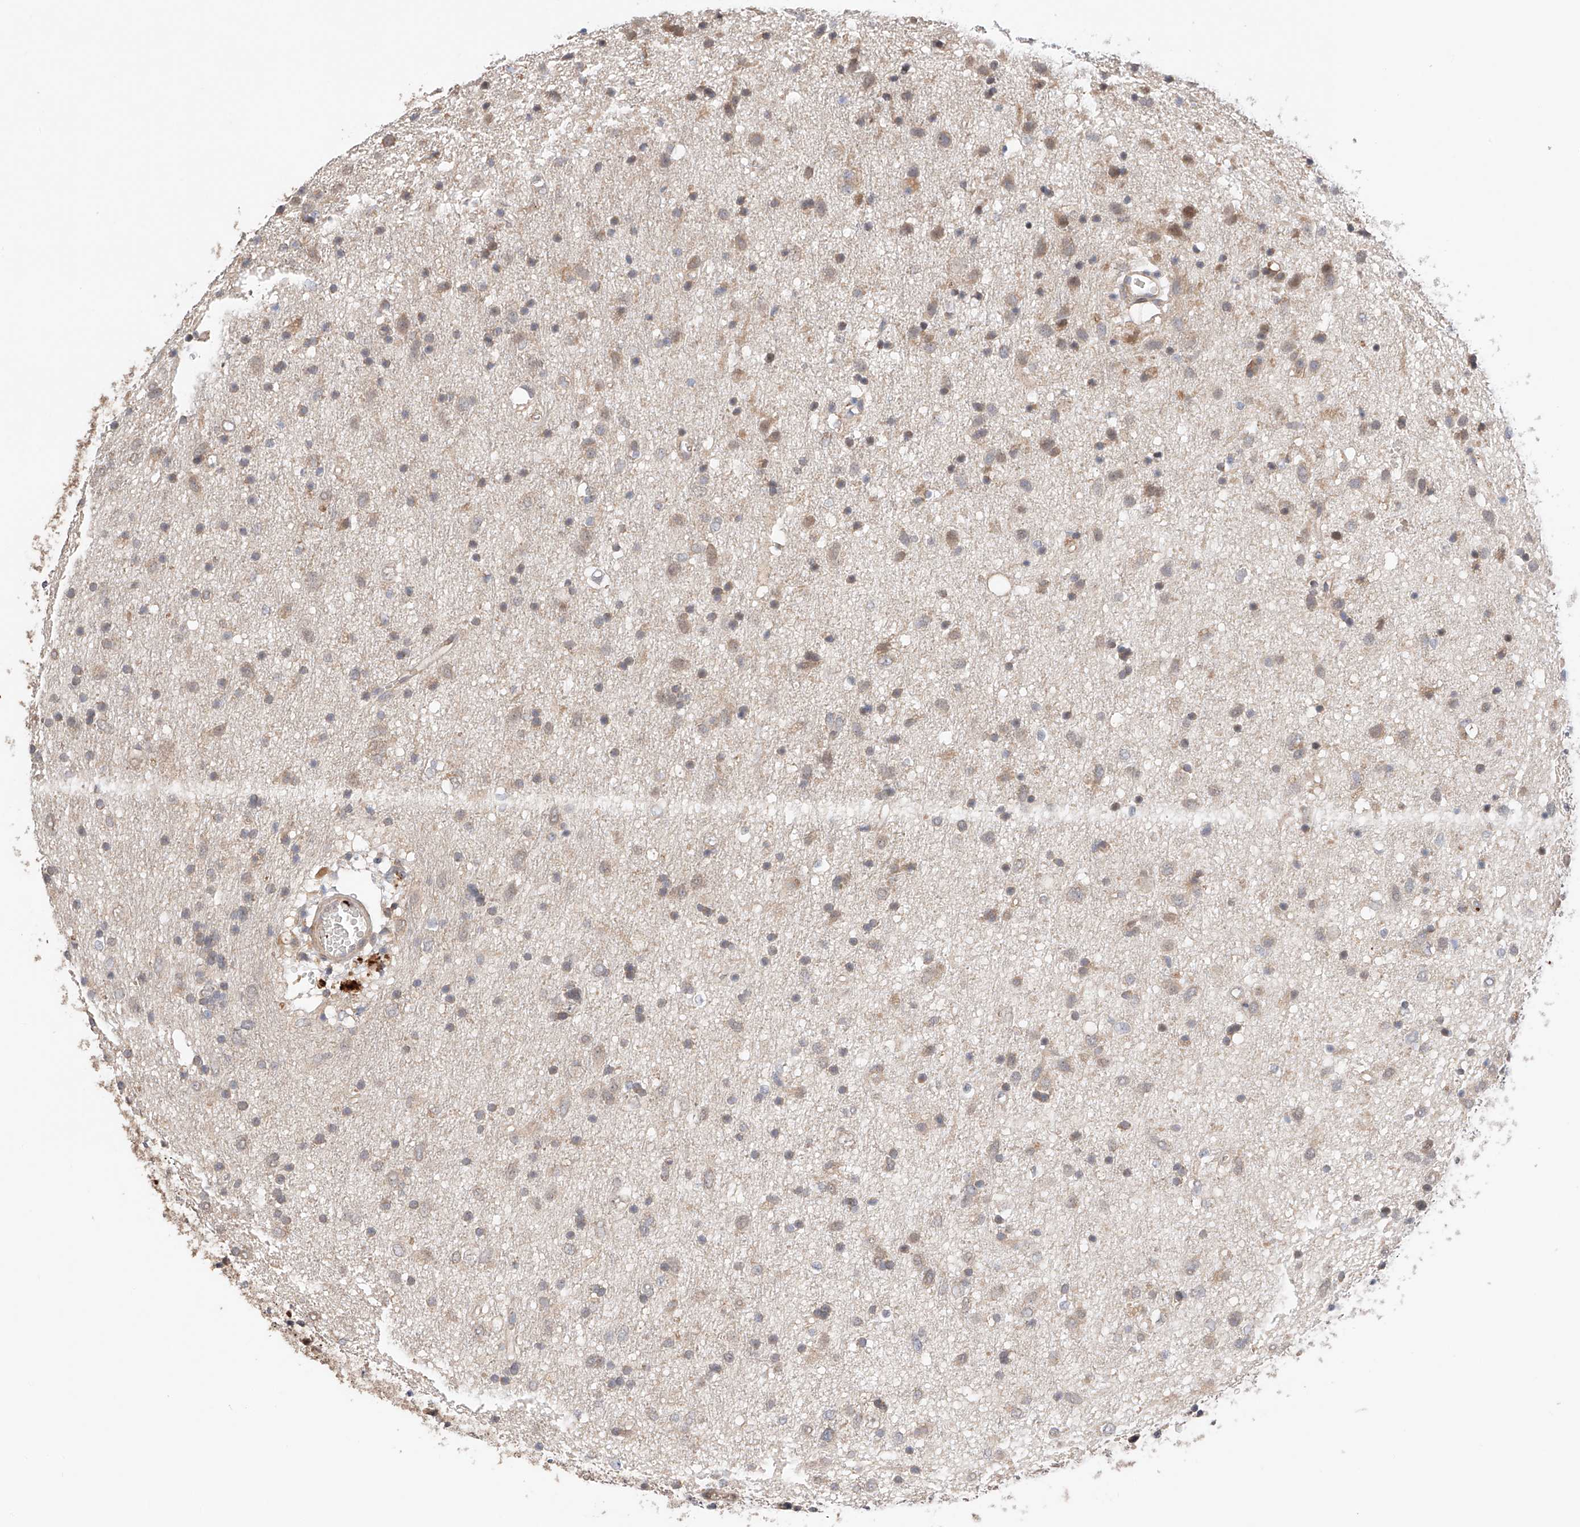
{"staining": {"intensity": "weak", "quantity": "25%-75%", "location": "cytoplasmic/membranous"}, "tissue": "glioma", "cell_type": "Tumor cells", "image_type": "cancer", "snomed": [{"axis": "morphology", "description": "Glioma, malignant, Low grade"}, {"axis": "topography", "description": "Brain"}], "caption": "Protein staining displays weak cytoplasmic/membranous positivity in approximately 25%-75% of tumor cells in glioma. (DAB (3,3'-diaminobenzidine) = brown stain, brightfield microscopy at high magnification).", "gene": "ZFHX2", "patient": {"sex": "male", "age": 77}}